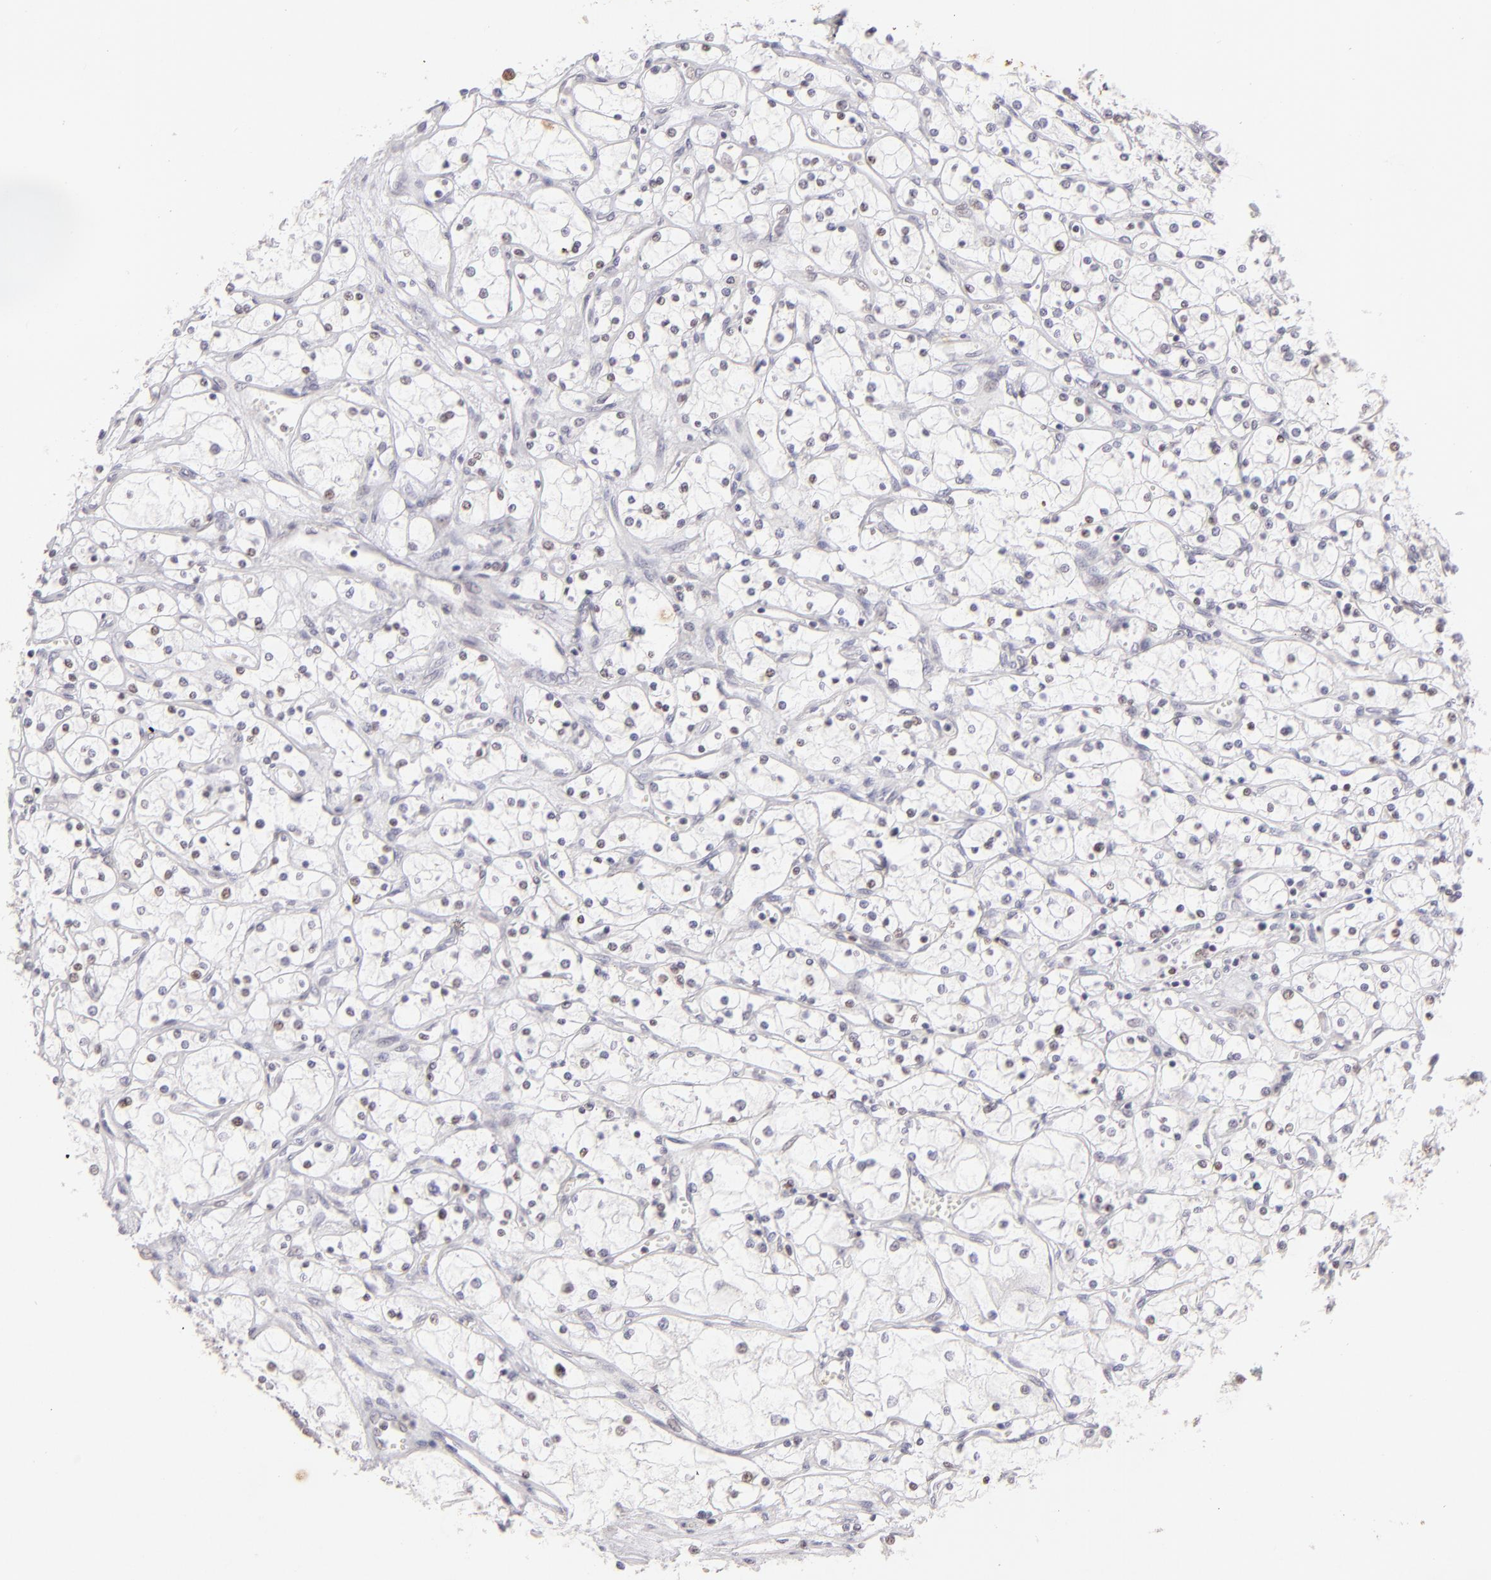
{"staining": {"intensity": "negative", "quantity": "none", "location": "none"}, "tissue": "renal cancer", "cell_type": "Tumor cells", "image_type": "cancer", "snomed": [{"axis": "morphology", "description": "Adenocarcinoma, NOS"}, {"axis": "topography", "description": "Kidney"}], "caption": "Tumor cells are negative for brown protein staining in renal cancer.", "gene": "POU2F1", "patient": {"sex": "male", "age": 61}}